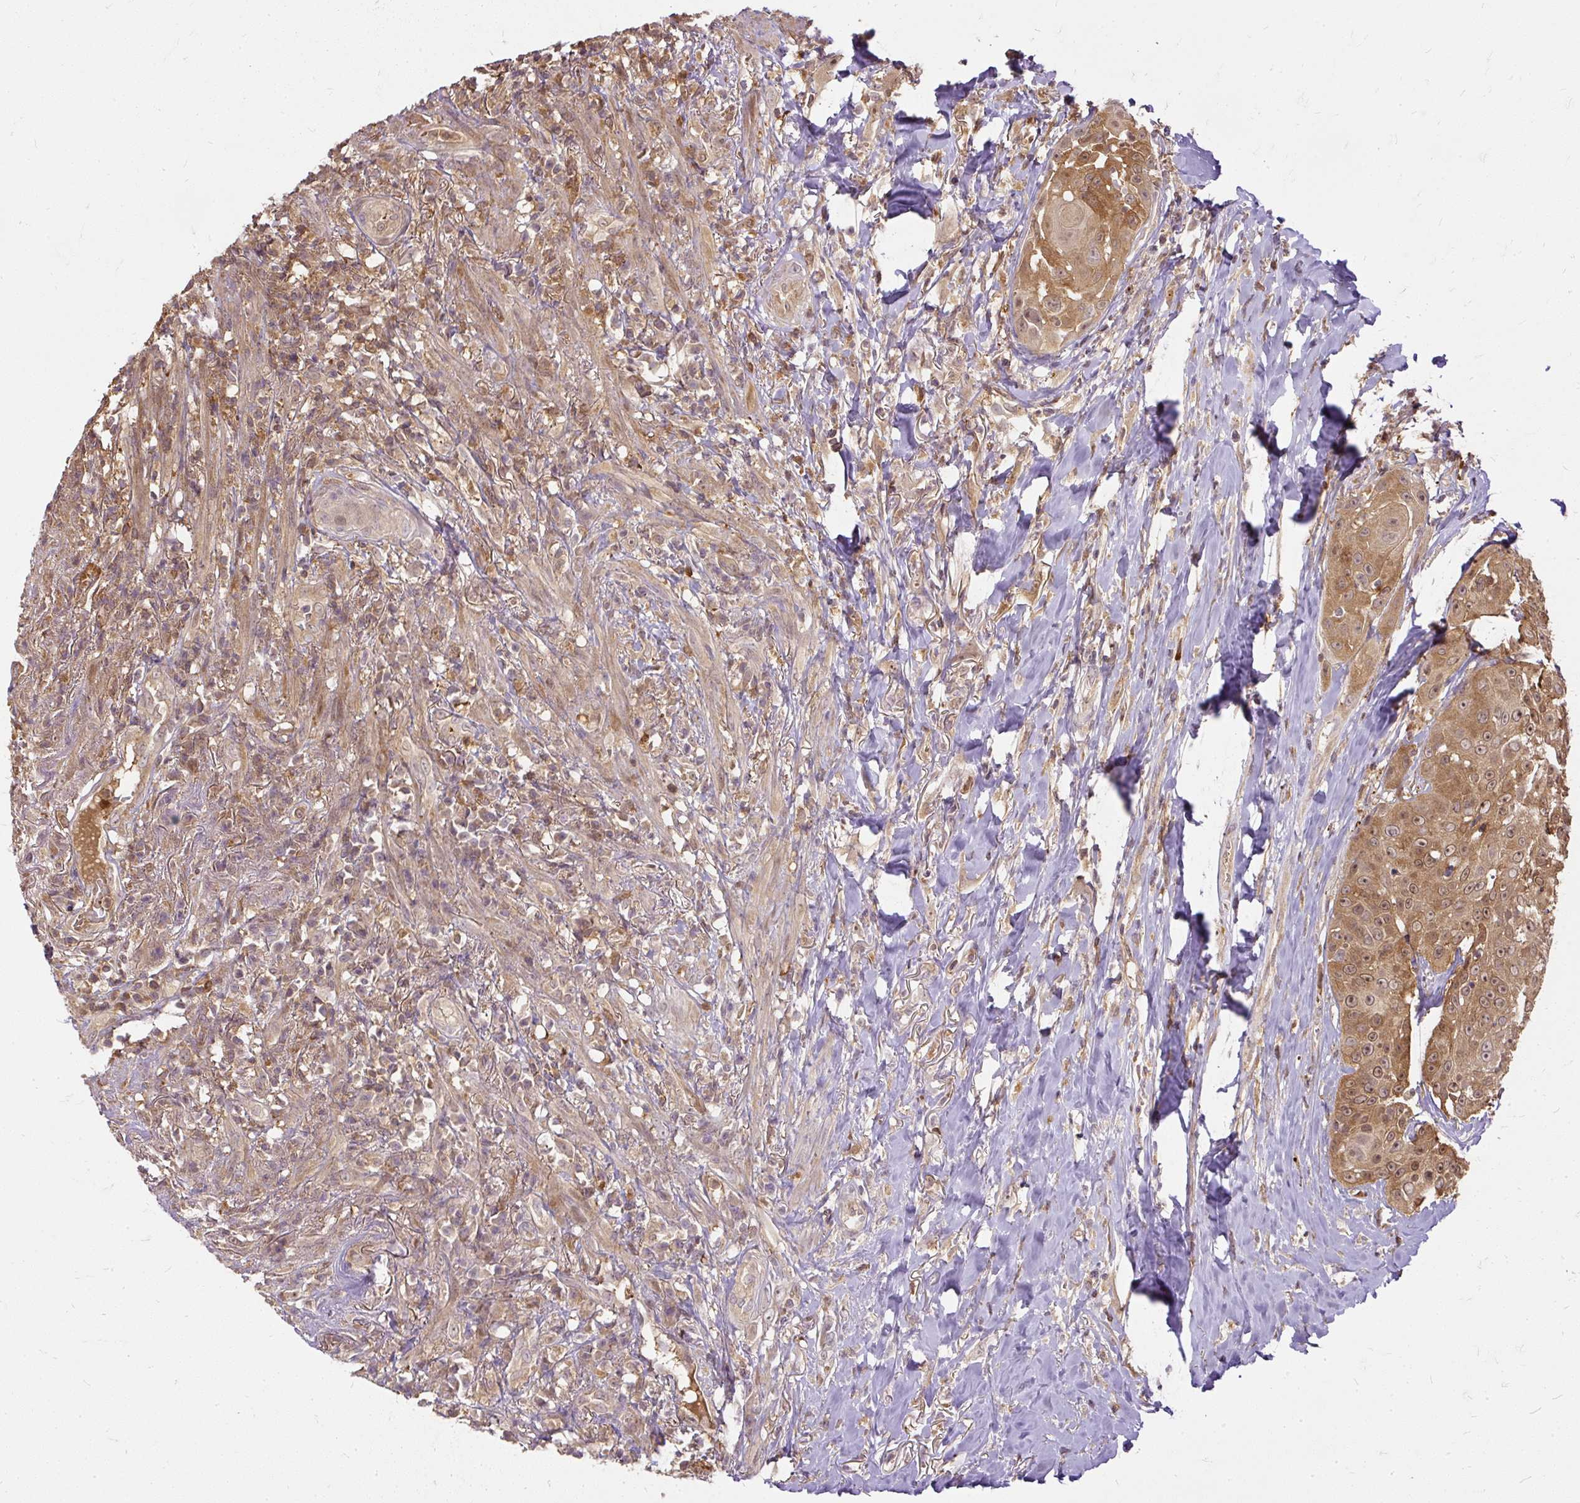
{"staining": {"intensity": "strong", "quantity": ">75%", "location": "cytoplasmic/membranous"}, "tissue": "head and neck cancer", "cell_type": "Tumor cells", "image_type": "cancer", "snomed": [{"axis": "morphology", "description": "Squamous cell carcinoma, NOS"}, {"axis": "topography", "description": "Head-Neck"}], "caption": "The micrograph exhibits staining of squamous cell carcinoma (head and neck), revealing strong cytoplasmic/membranous protein staining (brown color) within tumor cells.", "gene": "AP5S1", "patient": {"sex": "male", "age": 83}}